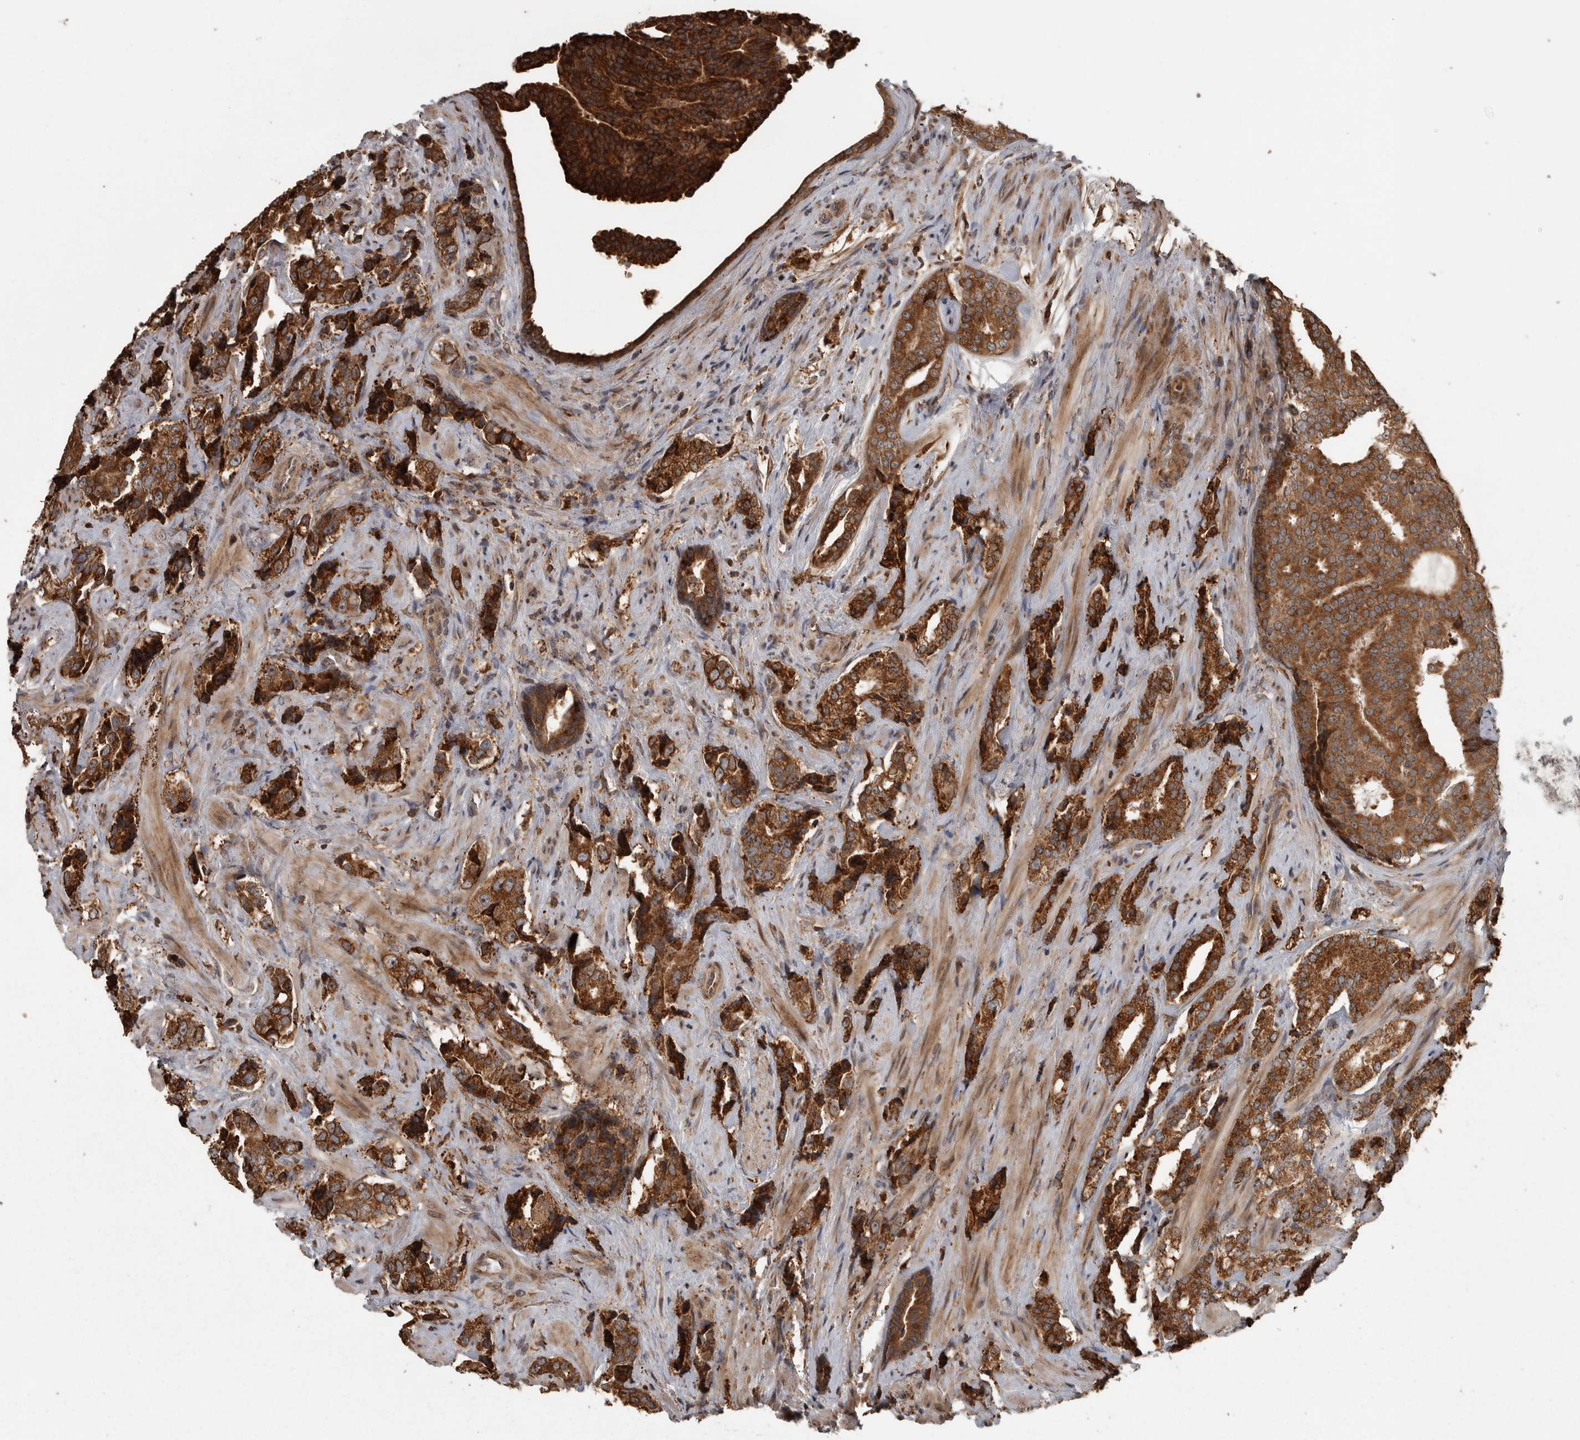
{"staining": {"intensity": "strong", "quantity": ">75%", "location": "cytoplasmic/membranous"}, "tissue": "prostate cancer", "cell_type": "Tumor cells", "image_type": "cancer", "snomed": [{"axis": "morphology", "description": "Adenocarcinoma, High grade"}, {"axis": "topography", "description": "Prostate"}], "caption": "A brown stain highlights strong cytoplasmic/membranous positivity of a protein in human prostate cancer (adenocarcinoma (high-grade)) tumor cells.", "gene": "AGBL3", "patient": {"sex": "male", "age": 71}}